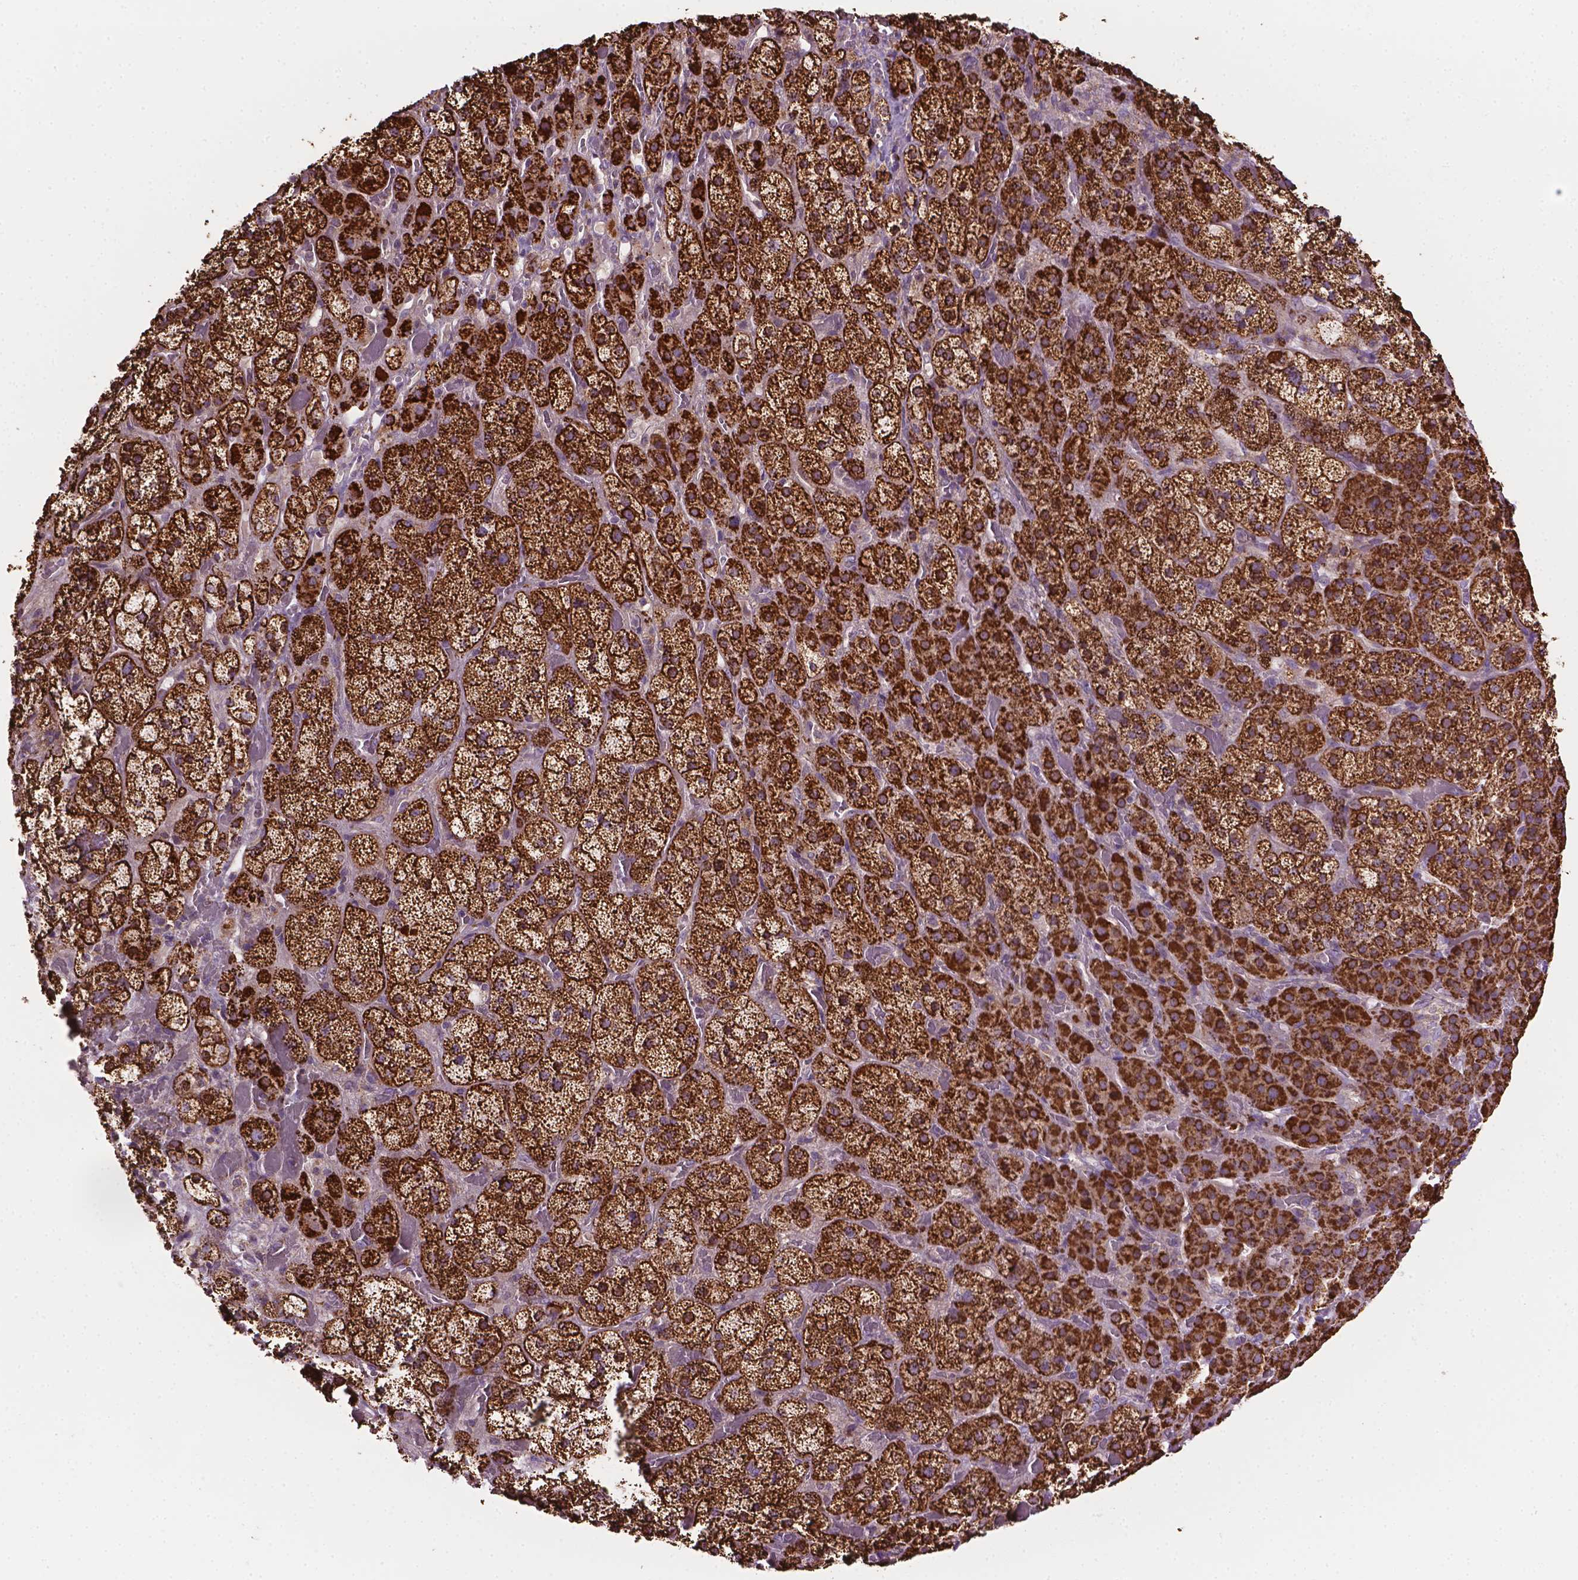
{"staining": {"intensity": "strong", "quantity": ">75%", "location": "cytoplasmic/membranous"}, "tissue": "adrenal gland", "cell_type": "Glandular cells", "image_type": "normal", "snomed": [{"axis": "morphology", "description": "Normal tissue, NOS"}, {"axis": "topography", "description": "Adrenal gland"}], "caption": "Immunohistochemical staining of unremarkable adrenal gland displays high levels of strong cytoplasmic/membranous staining in approximately >75% of glandular cells.", "gene": "PIBF1", "patient": {"sex": "male", "age": 57}}